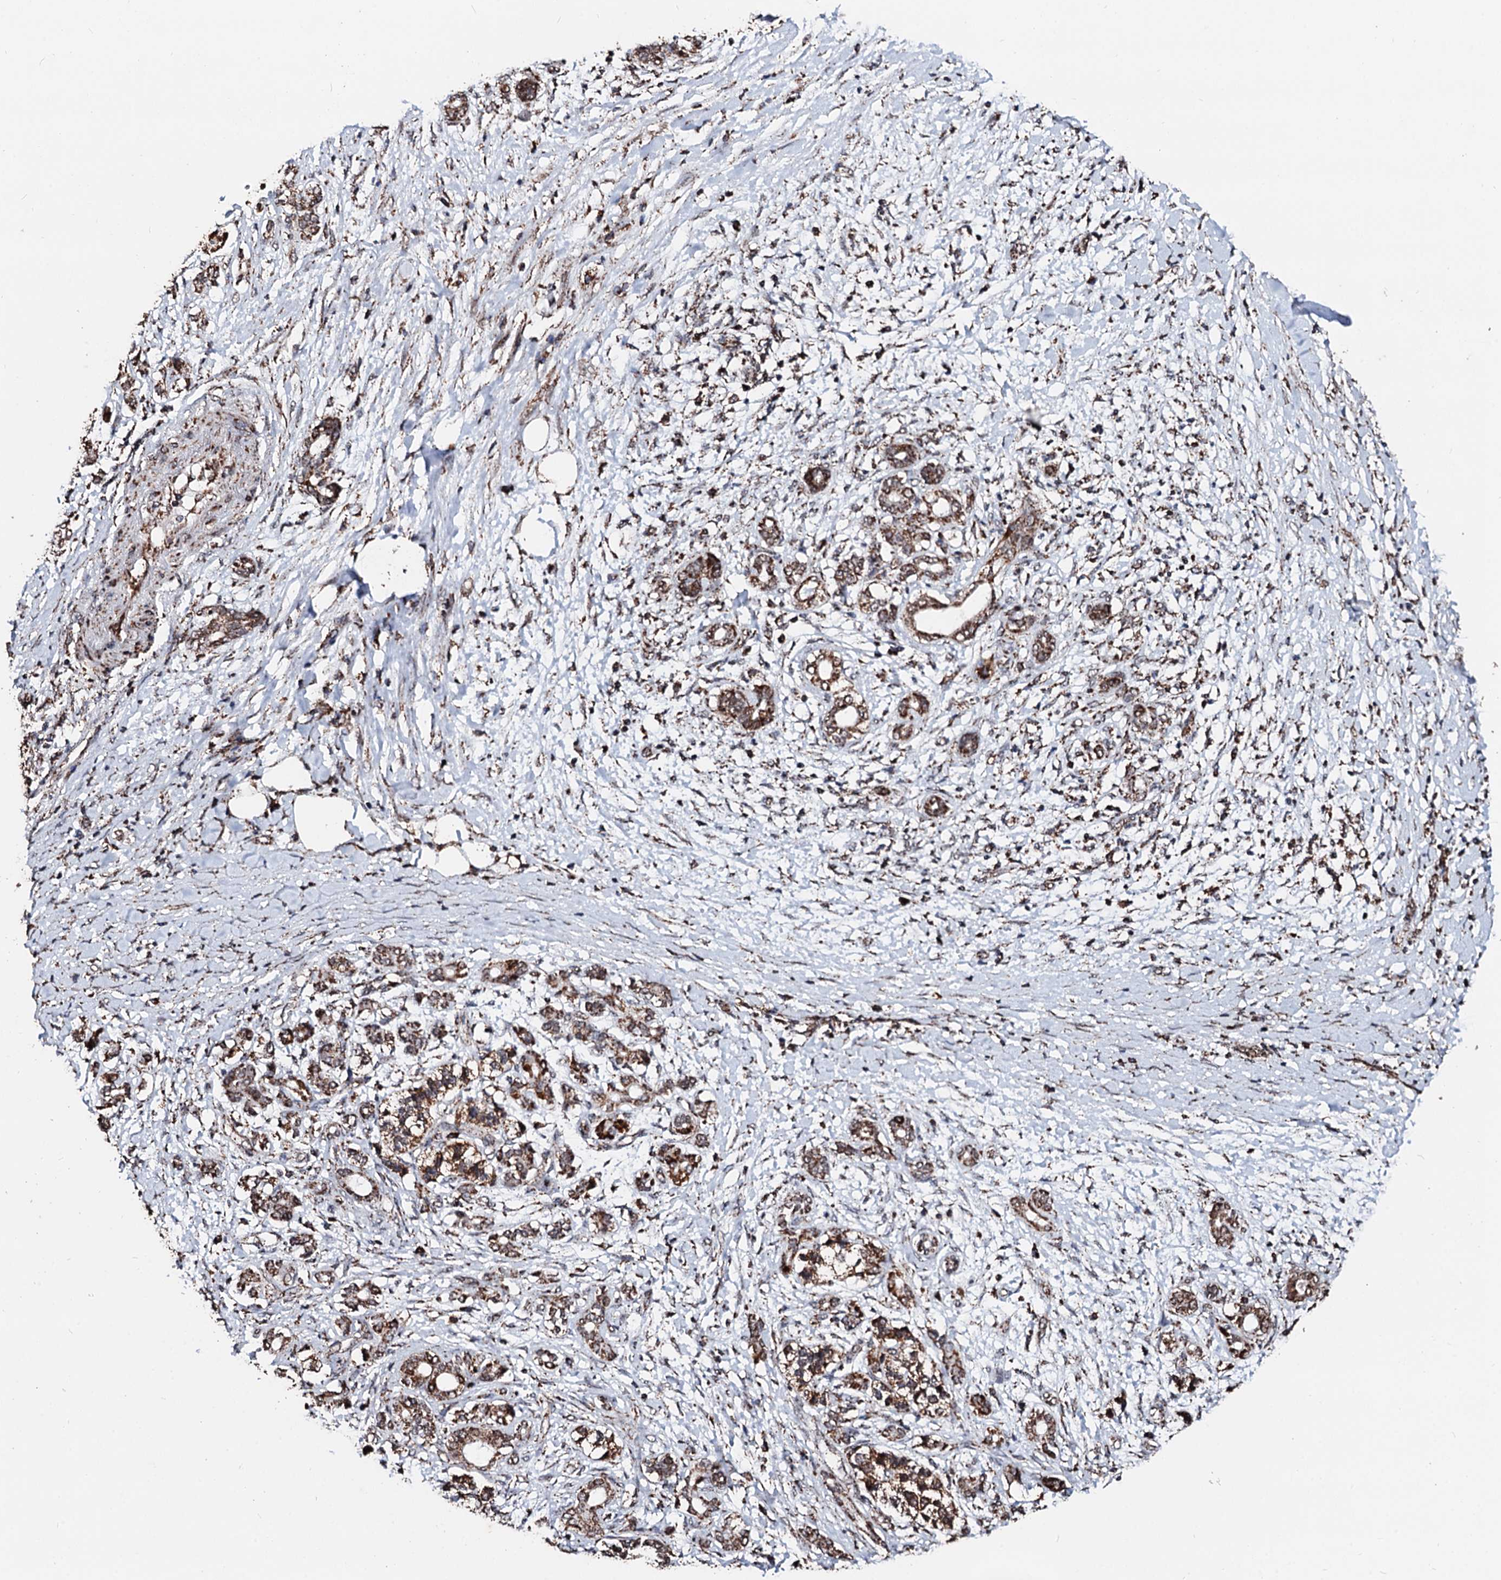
{"staining": {"intensity": "moderate", "quantity": ">75%", "location": "cytoplasmic/membranous"}, "tissue": "pancreatic cancer", "cell_type": "Tumor cells", "image_type": "cancer", "snomed": [{"axis": "morphology", "description": "Adenocarcinoma, NOS"}, {"axis": "topography", "description": "Pancreas"}], "caption": "Human pancreatic cancer (adenocarcinoma) stained for a protein (brown) shows moderate cytoplasmic/membranous positive staining in approximately >75% of tumor cells.", "gene": "SECISBP2L", "patient": {"sex": "female", "age": 55}}